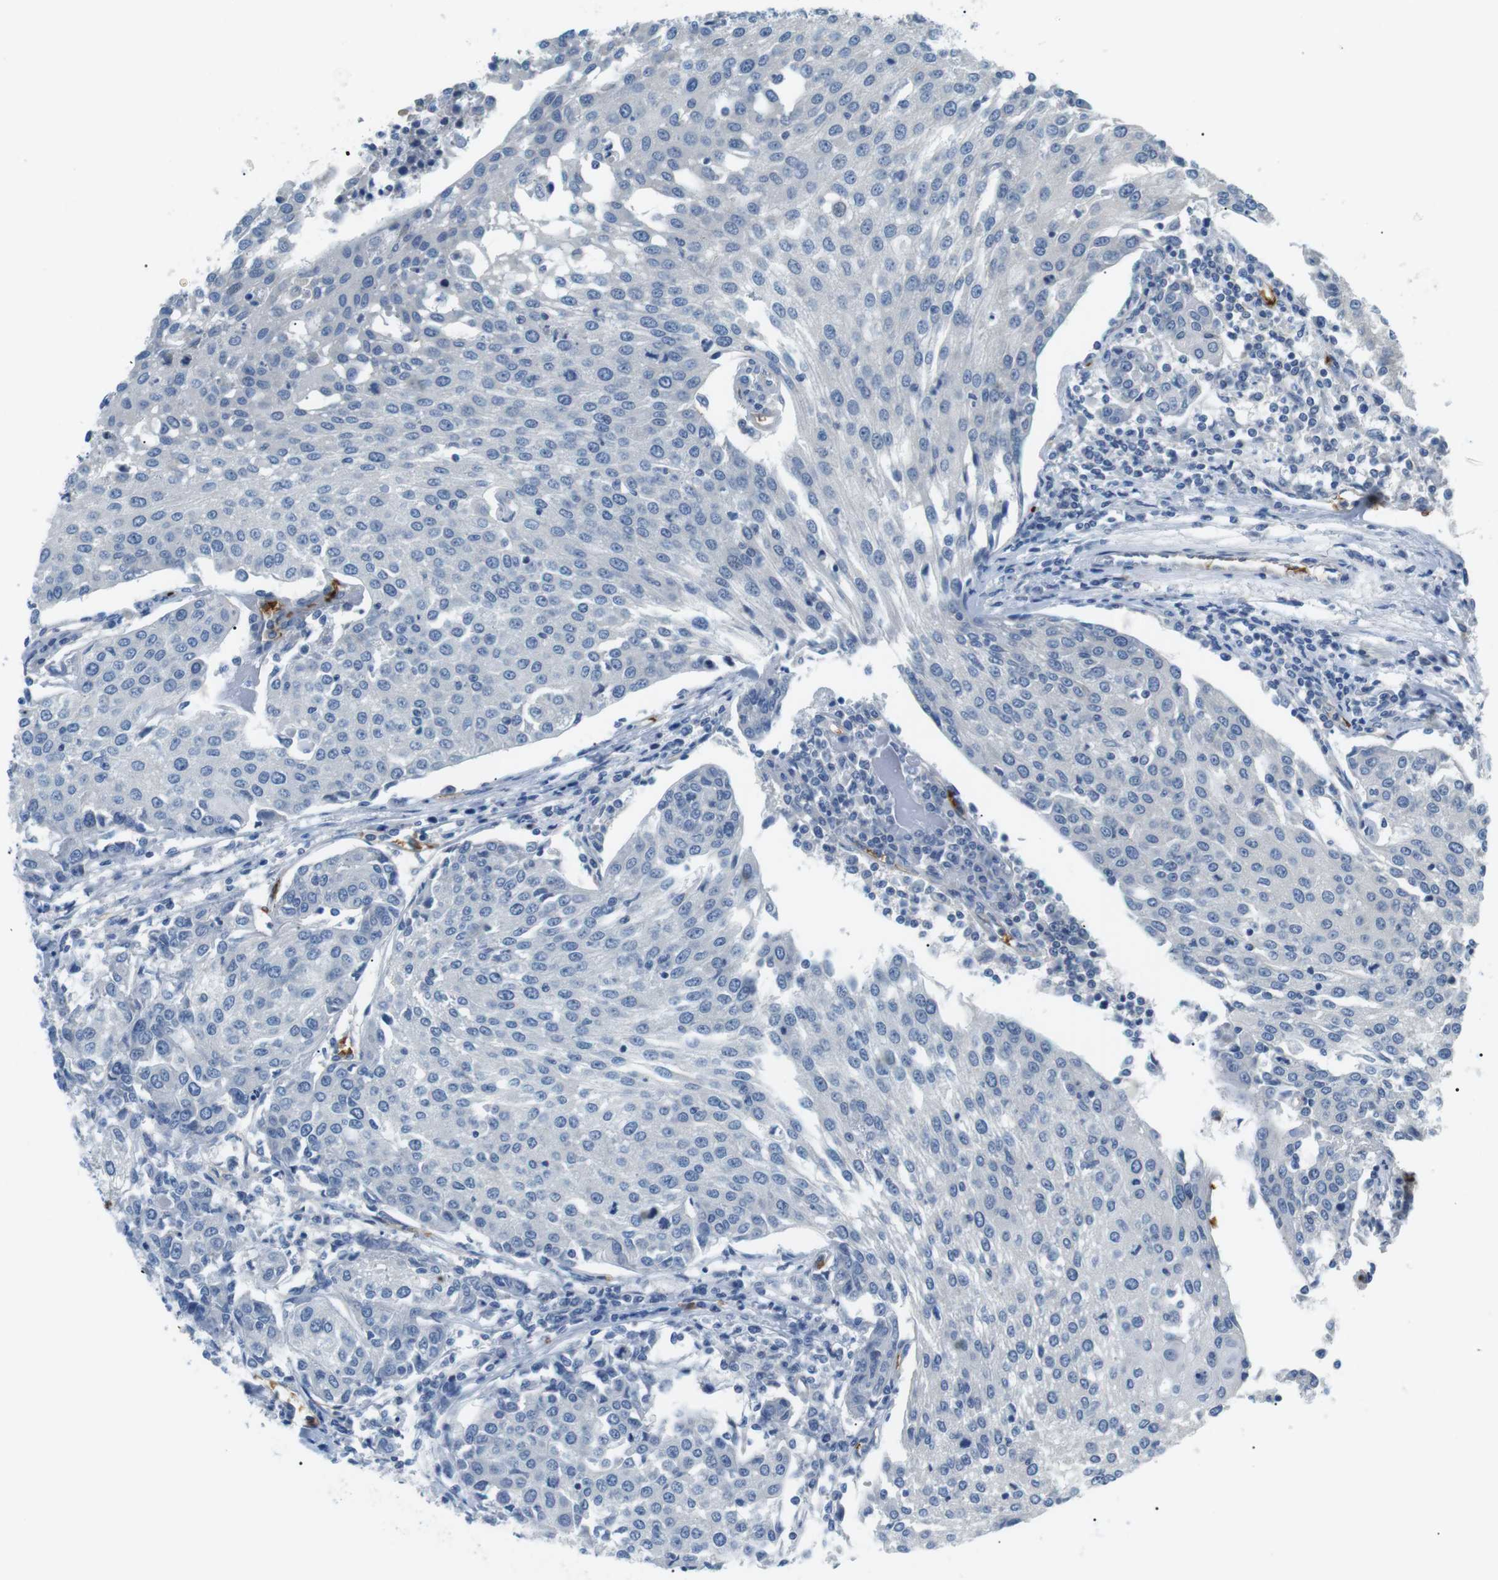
{"staining": {"intensity": "negative", "quantity": "none", "location": "none"}, "tissue": "urothelial cancer", "cell_type": "Tumor cells", "image_type": "cancer", "snomed": [{"axis": "morphology", "description": "Urothelial carcinoma, High grade"}, {"axis": "topography", "description": "Urinary bladder"}], "caption": "An immunohistochemistry (IHC) image of urothelial carcinoma (high-grade) is shown. There is no staining in tumor cells of urothelial carcinoma (high-grade). (DAB immunohistochemistry (IHC) visualized using brightfield microscopy, high magnification).", "gene": "ADCY10", "patient": {"sex": "female", "age": 85}}